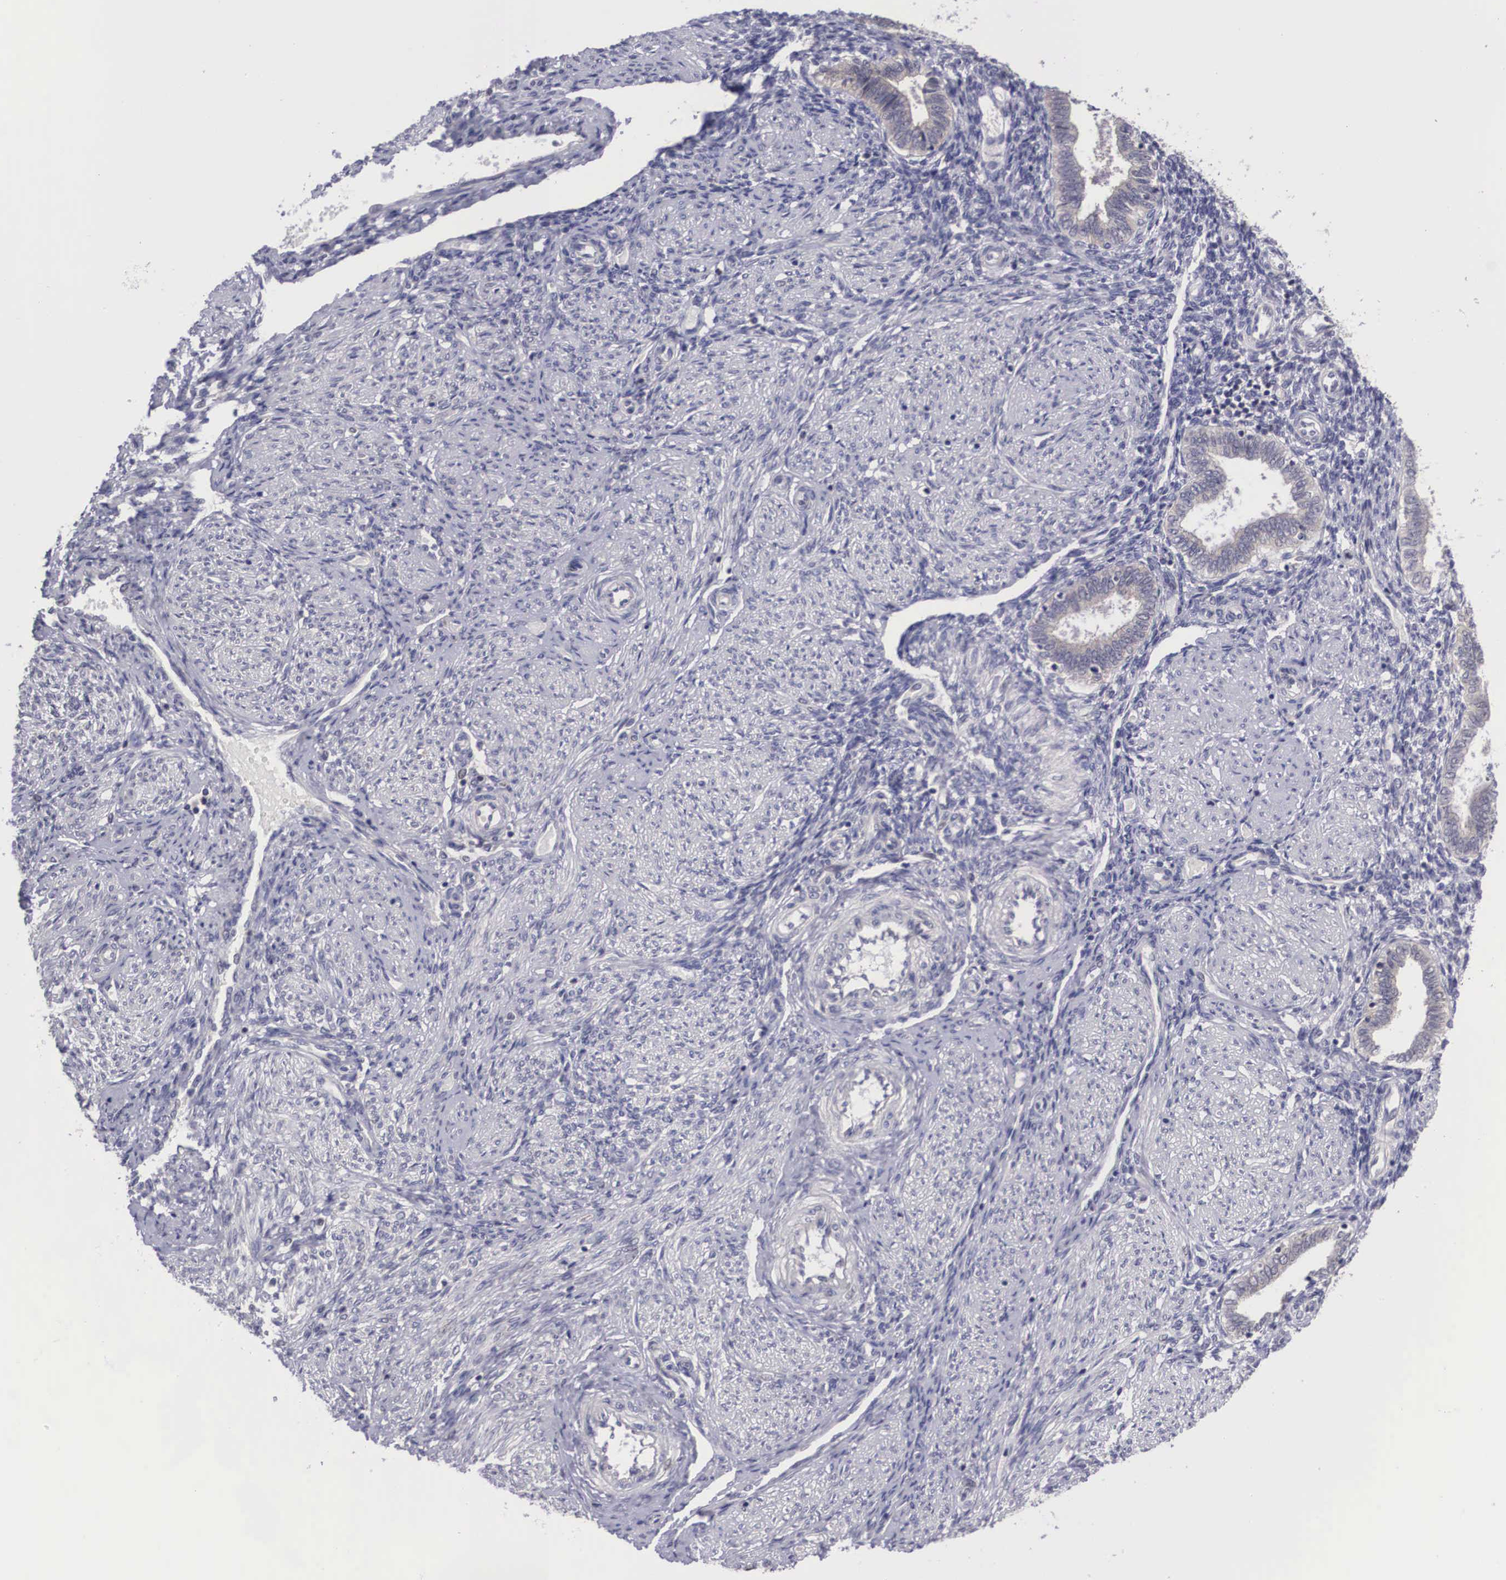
{"staining": {"intensity": "negative", "quantity": "none", "location": "none"}, "tissue": "endometrium", "cell_type": "Cells in endometrial stroma", "image_type": "normal", "snomed": [{"axis": "morphology", "description": "Normal tissue, NOS"}, {"axis": "topography", "description": "Endometrium"}], "caption": "Immunohistochemical staining of normal human endometrium reveals no significant expression in cells in endometrial stroma. Nuclei are stained in blue.", "gene": "GRIPAP1", "patient": {"sex": "female", "age": 36}}